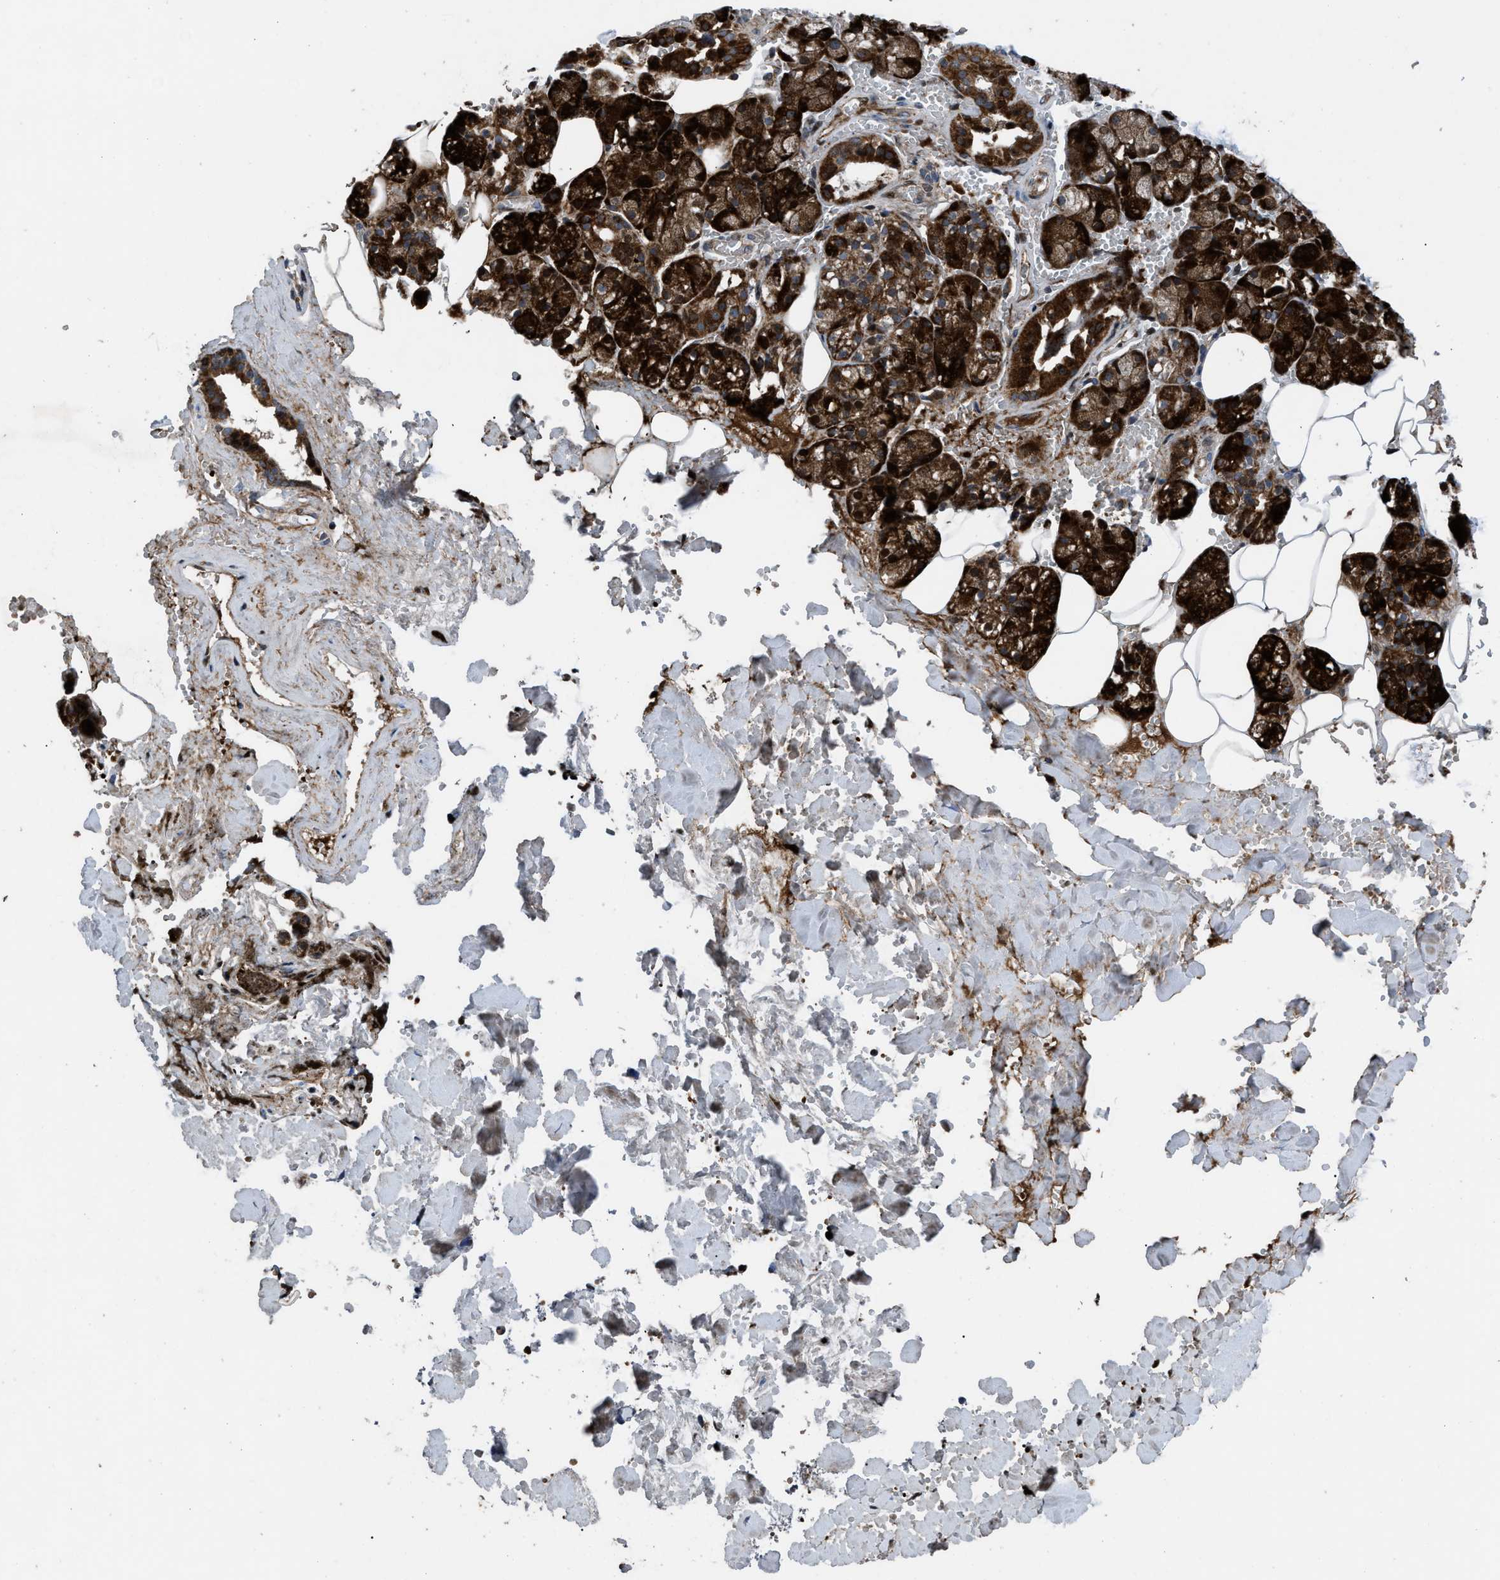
{"staining": {"intensity": "strong", "quantity": ">75%", "location": "cytoplasmic/membranous"}, "tissue": "salivary gland", "cell_type": "Glandular cells", "image_type": "normal", "snomed": [{"axis": "morphology", "description": "Normal tissue, NOS"}, {"axis": "topography", "description": "Salivary gland"}], "caption": "Immunohistochemistry micrograph of benign salivary gland stained for a protein (brown), which demonstrates high levels of strong cytoplasmic/membranous positivity in approximately >75% of glandular cells.", "gene": "AP3M2", "patient": {"sex": "male", "age": 62}}